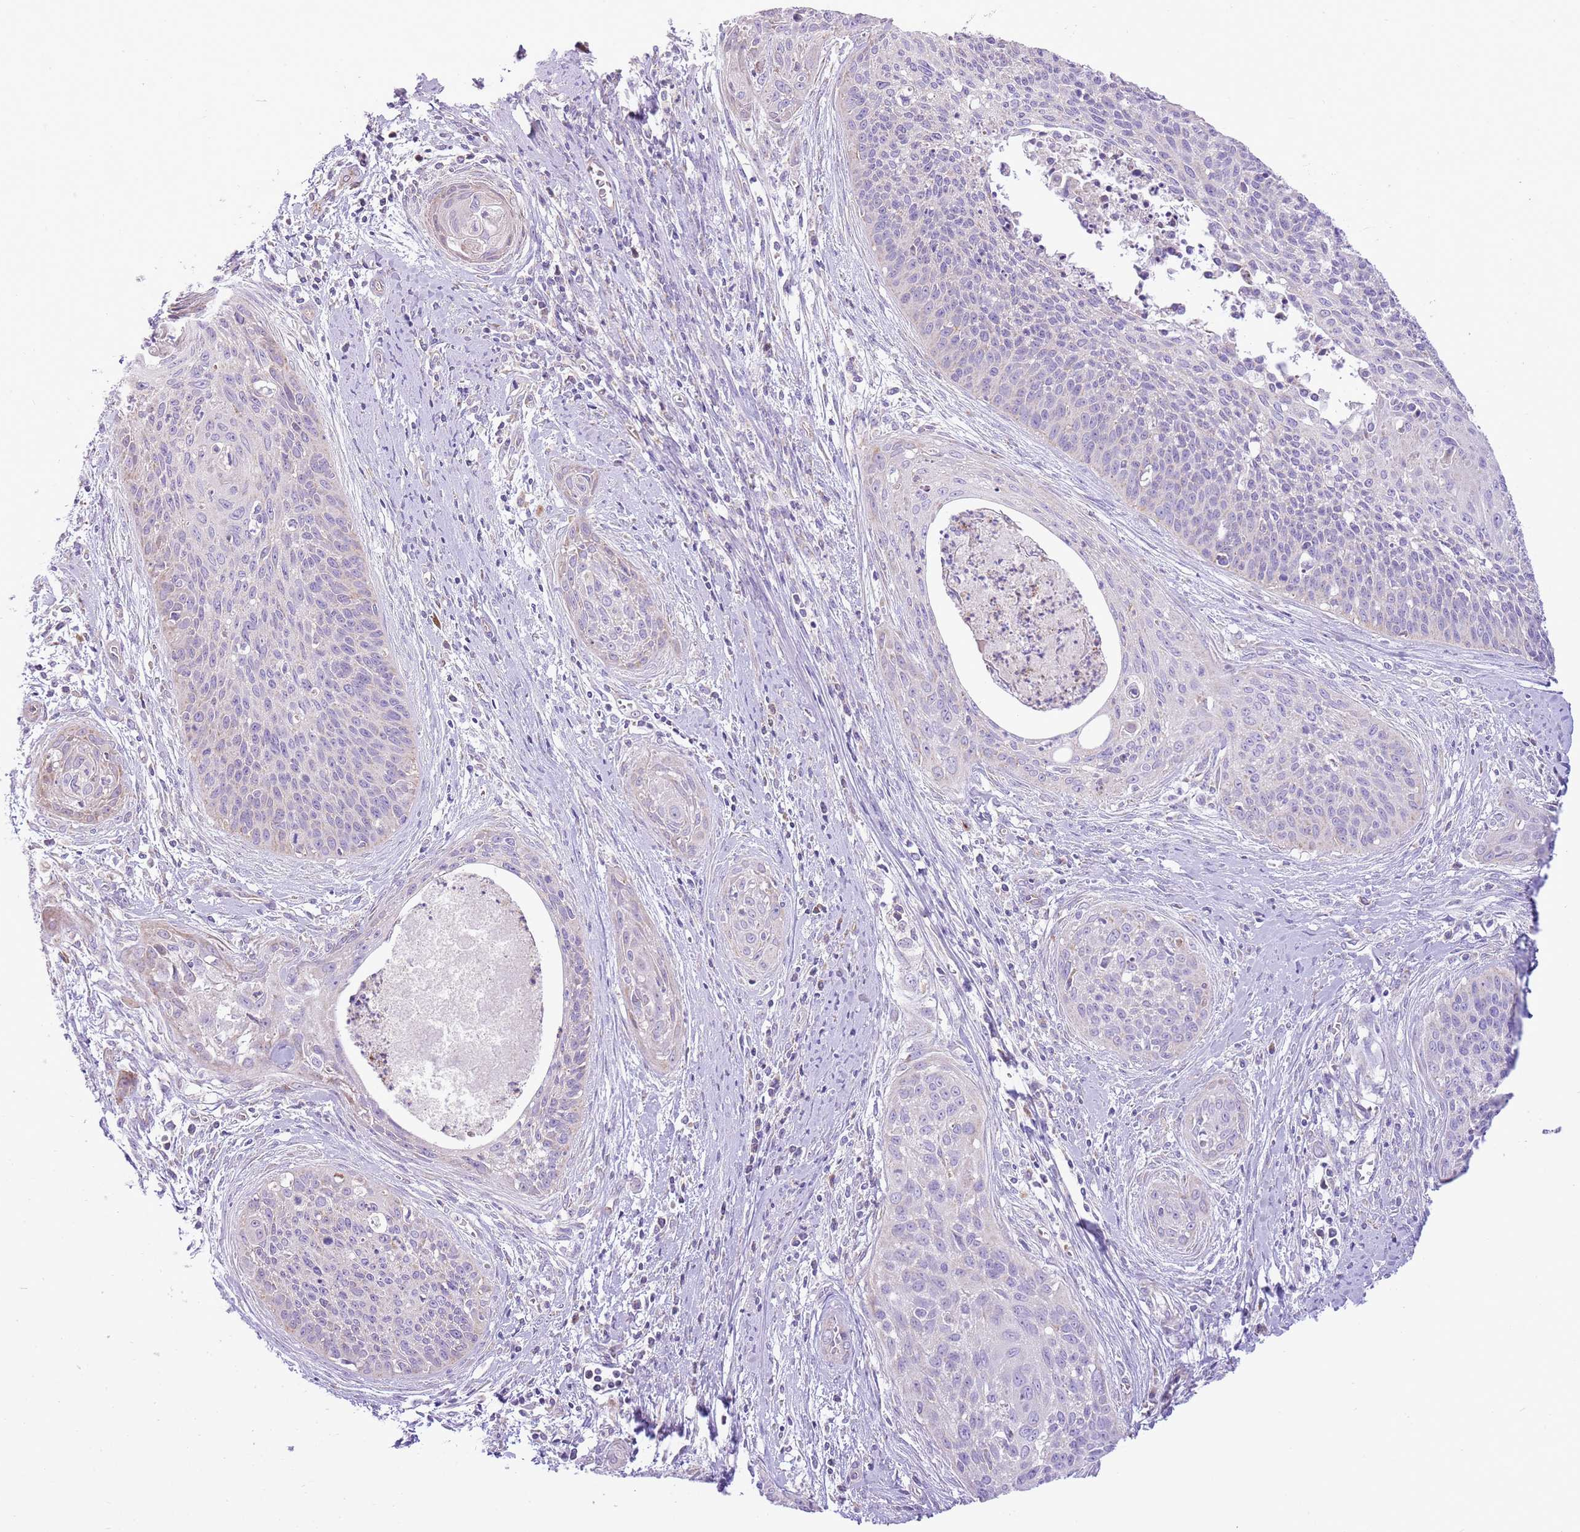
{"staining": {"intensity": "negative", "quantity": "none", "location": "none"}, "tissue": "cervical cancer", "cell_type": "Tumor cells", "image_type": "cancer", "snomed": [{"axis": "morphology", "description": "Squamous cell carcinoma, NOS"}, {"axis": "topography", "description": "Cervix"}], "caption": "Protein analysis of cervical cancer demonstrates no significant staining in tumor cells.", "gene": "OAZ2", "patient": {"sex": "female", "age": 55}}